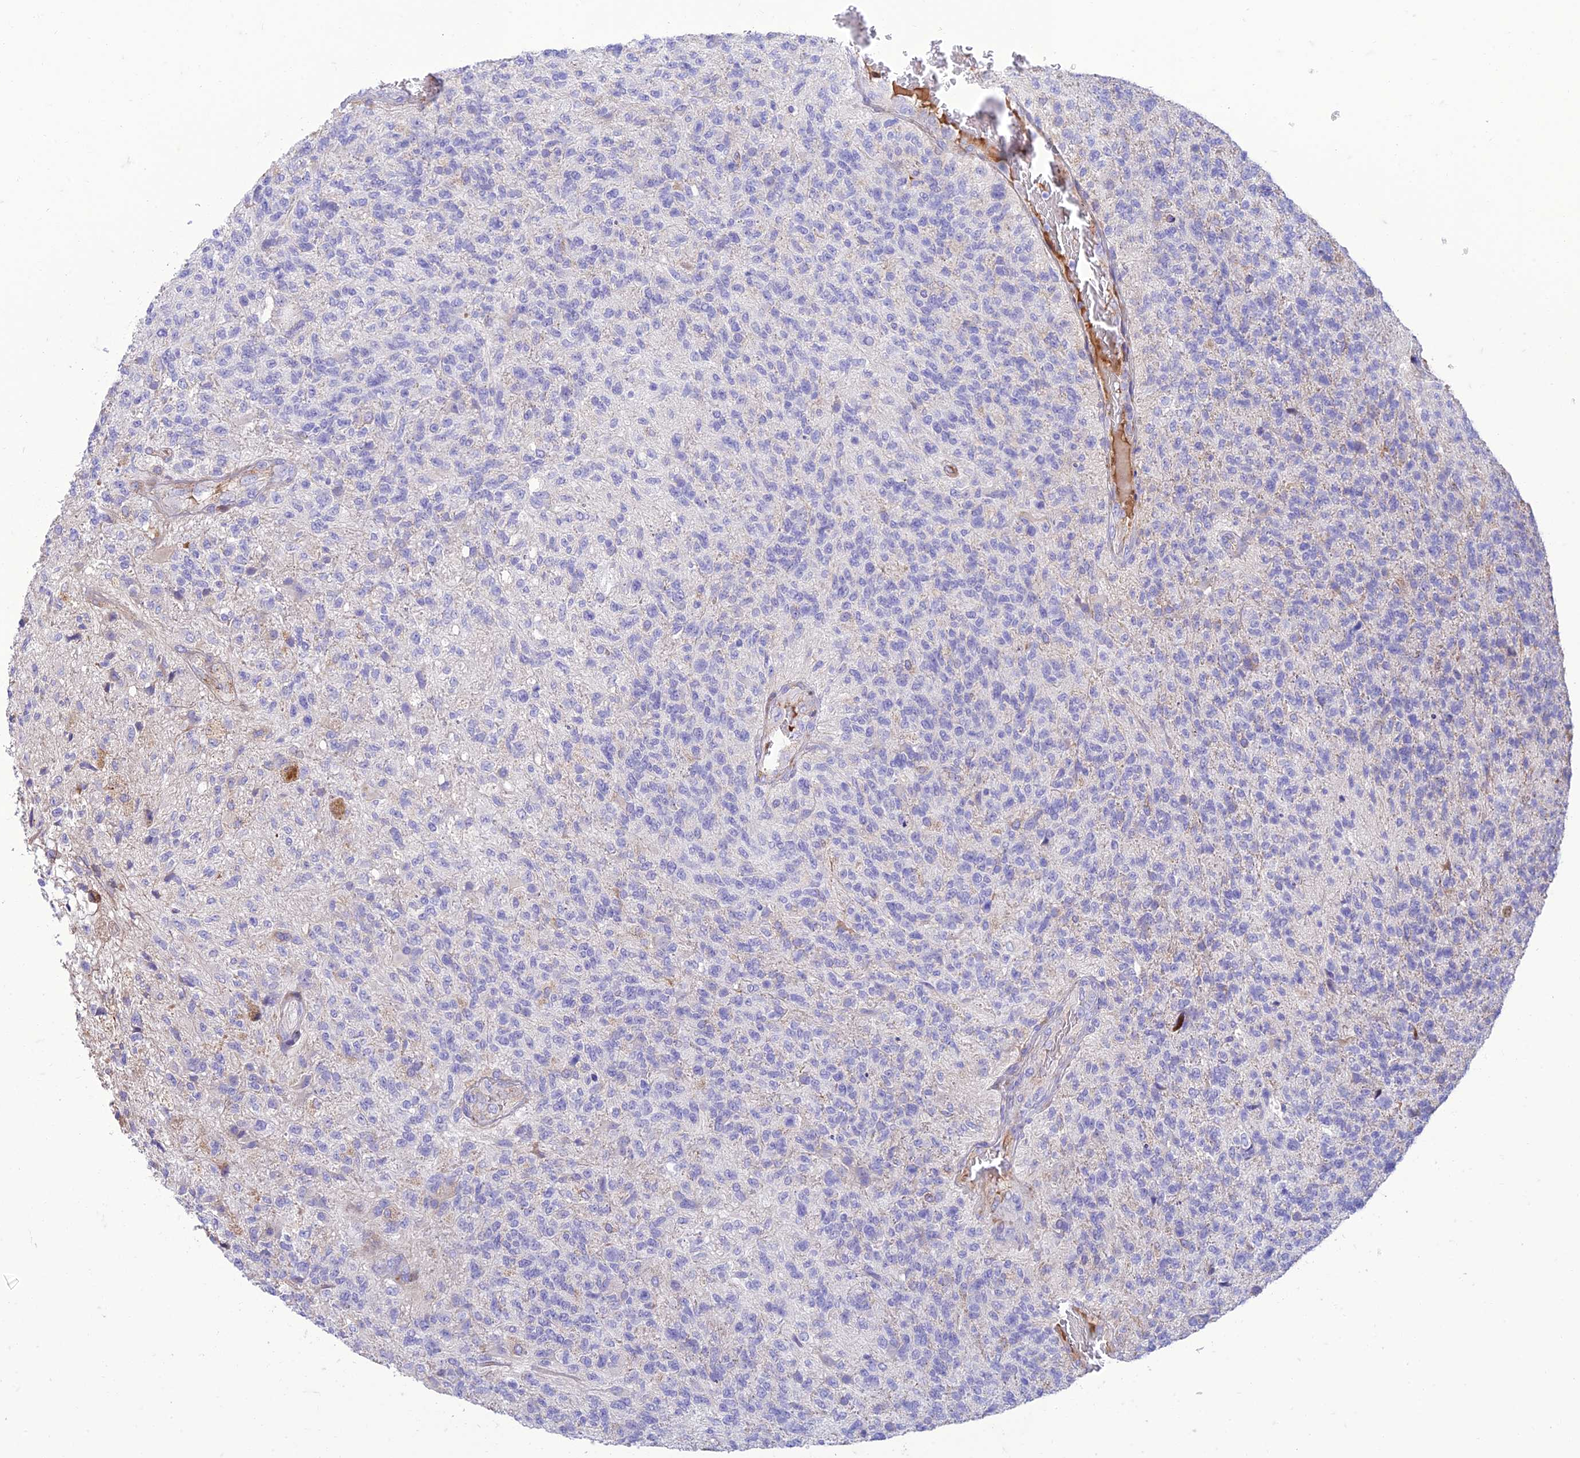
{"staining": {"intensity": "negative", "quantity": "none", "location": "none"}, "tissue": "glioma", "cell_type": "Tumor cells", "image_type": "cancer", "snomed": [{"axis": "morphology", "description": "Glioma, malignant, High grade"}, {"axis": "topography", "description": "Brain"}], "caption": "Immunohistochemical staining of human glioma demonstrates no significant staining in tumor cells.", "gene": "SEL1L3", "patient": {"sex": "male", "age": 56}}